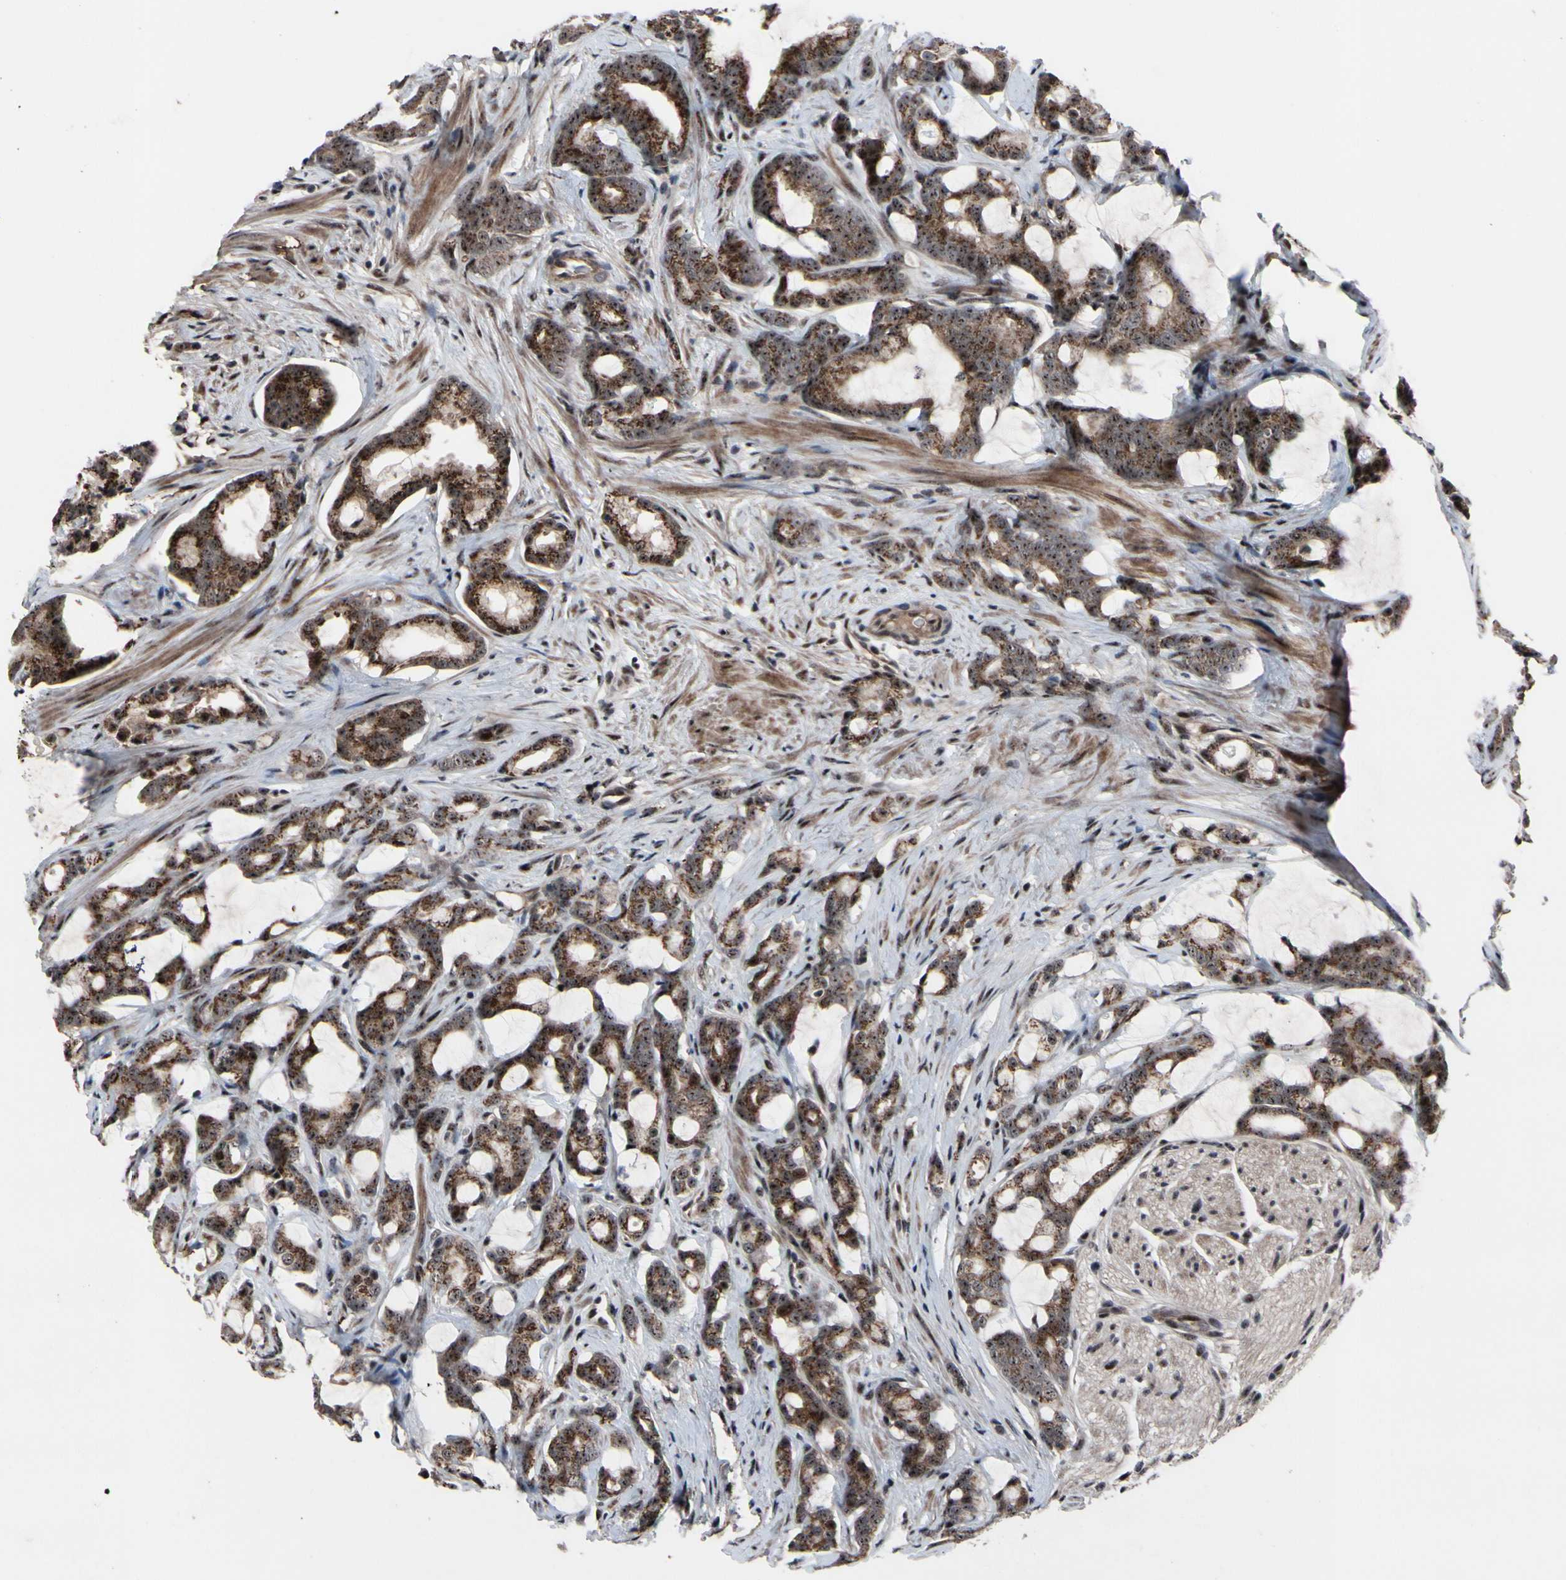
{"staining": {"intensity": "moderate", "quantity": ">75%", "location": "cytoplasmic/membranous,nuclear"}, "tissue": "prostate cancer", "cell_type": "Tumor cells", "image_type": "cancer", "snomed": [{"axis": "morphology", "description": "Adenocarcinoma, Low grade"}, {"axis": "topography", "description": "Prostate"}], "caption": "Protein staining of prostate low-grade adenocarcinoma tissue demonstrates moderate cytoplasmic/membranous and nuclear staining in approximately >75% of tumor cells. (Brightfield microscopy of DAB IHC at high magnification).", "gene": "SOX7", "patient": {"sex": "male", "age": 58}}